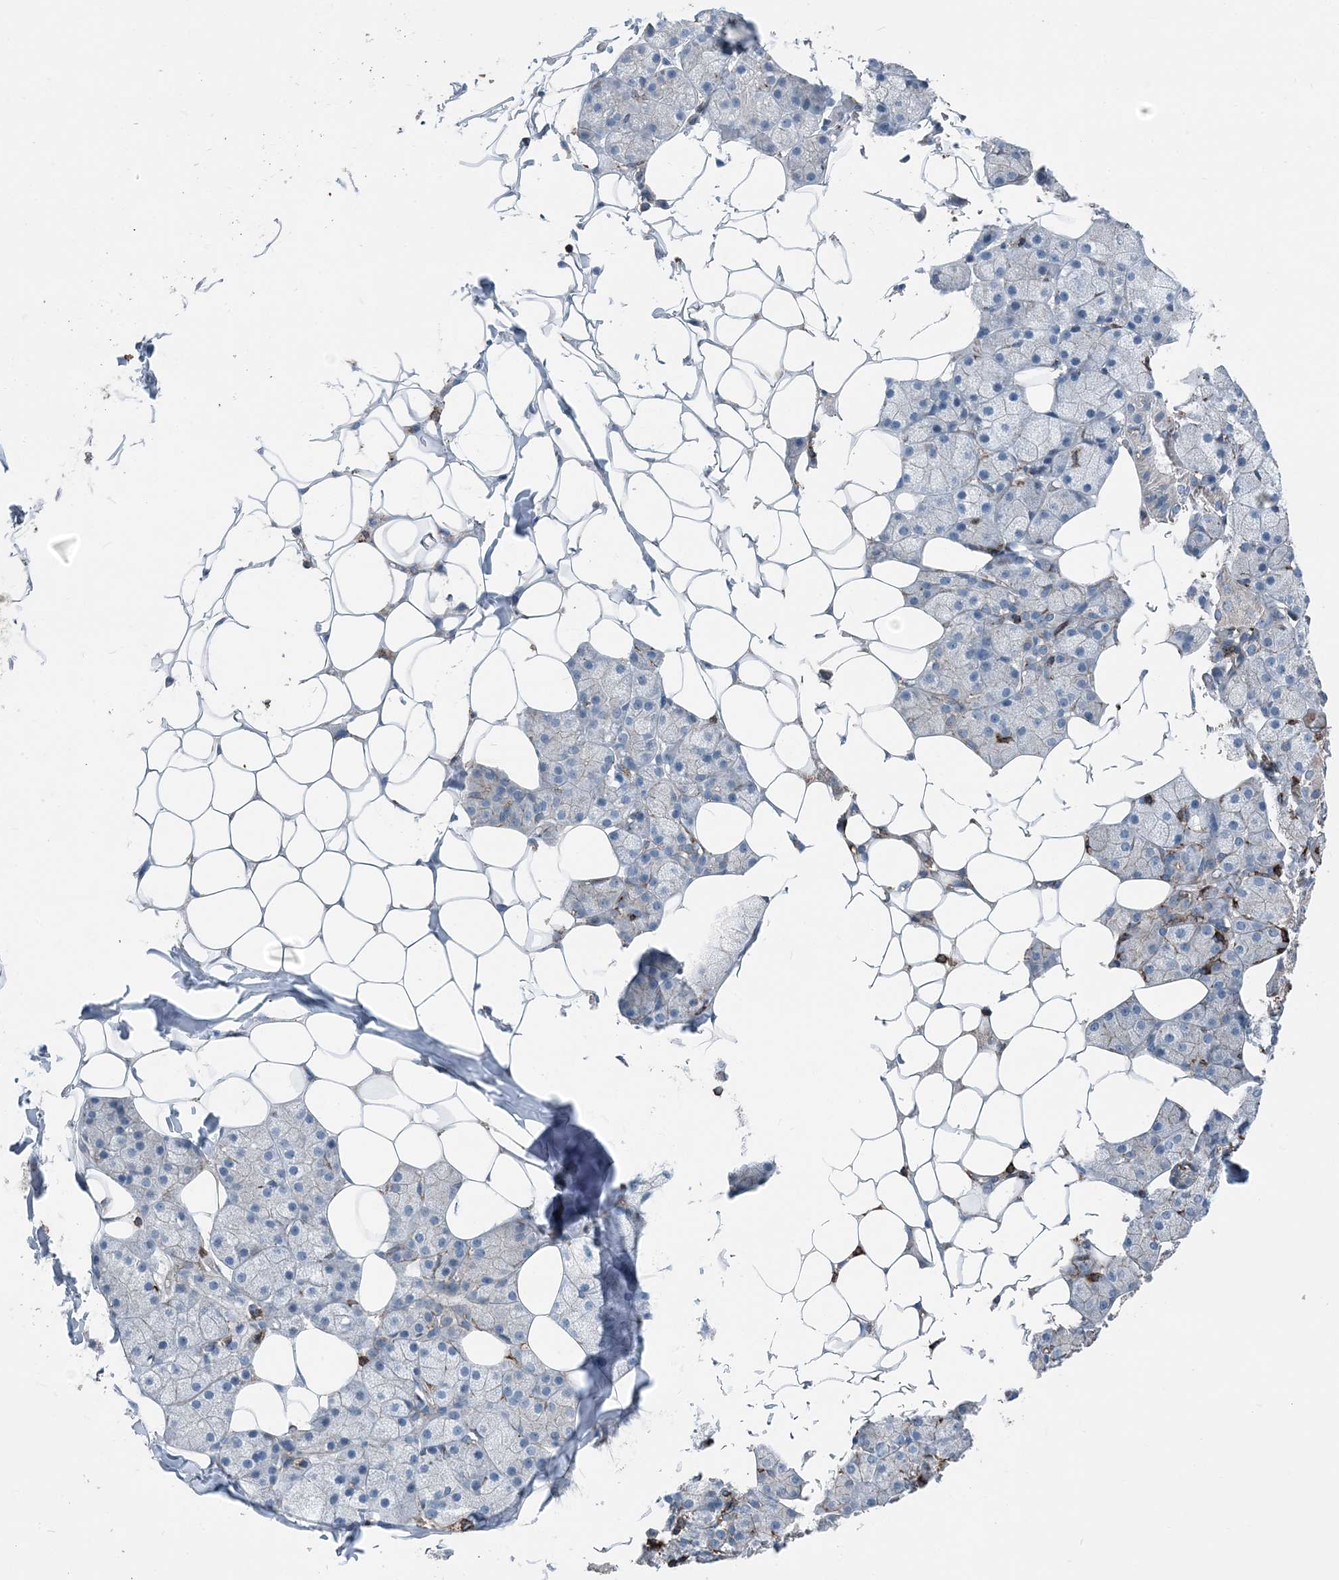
{"staining": {"intensity": "negative", "quantity": "none", "location": "none"}, "tissue": "salivary gland", "cell_type": "Glandular cells", "image_type": "normal", "snomed": [{"axis": "morphology", "description": "Normal tissue, NOS"}, {"axis": "topography", "description": "Salivary gland"}], "caption": "The histopathology image demonstrates no staining of glandular cells in unremarkable salivary gland. (Immunohistochemistry (ihc), brightfield microscopy, high magnification).", "gene": "CFL1", "patient": {"sex": "female", "age": 33}}